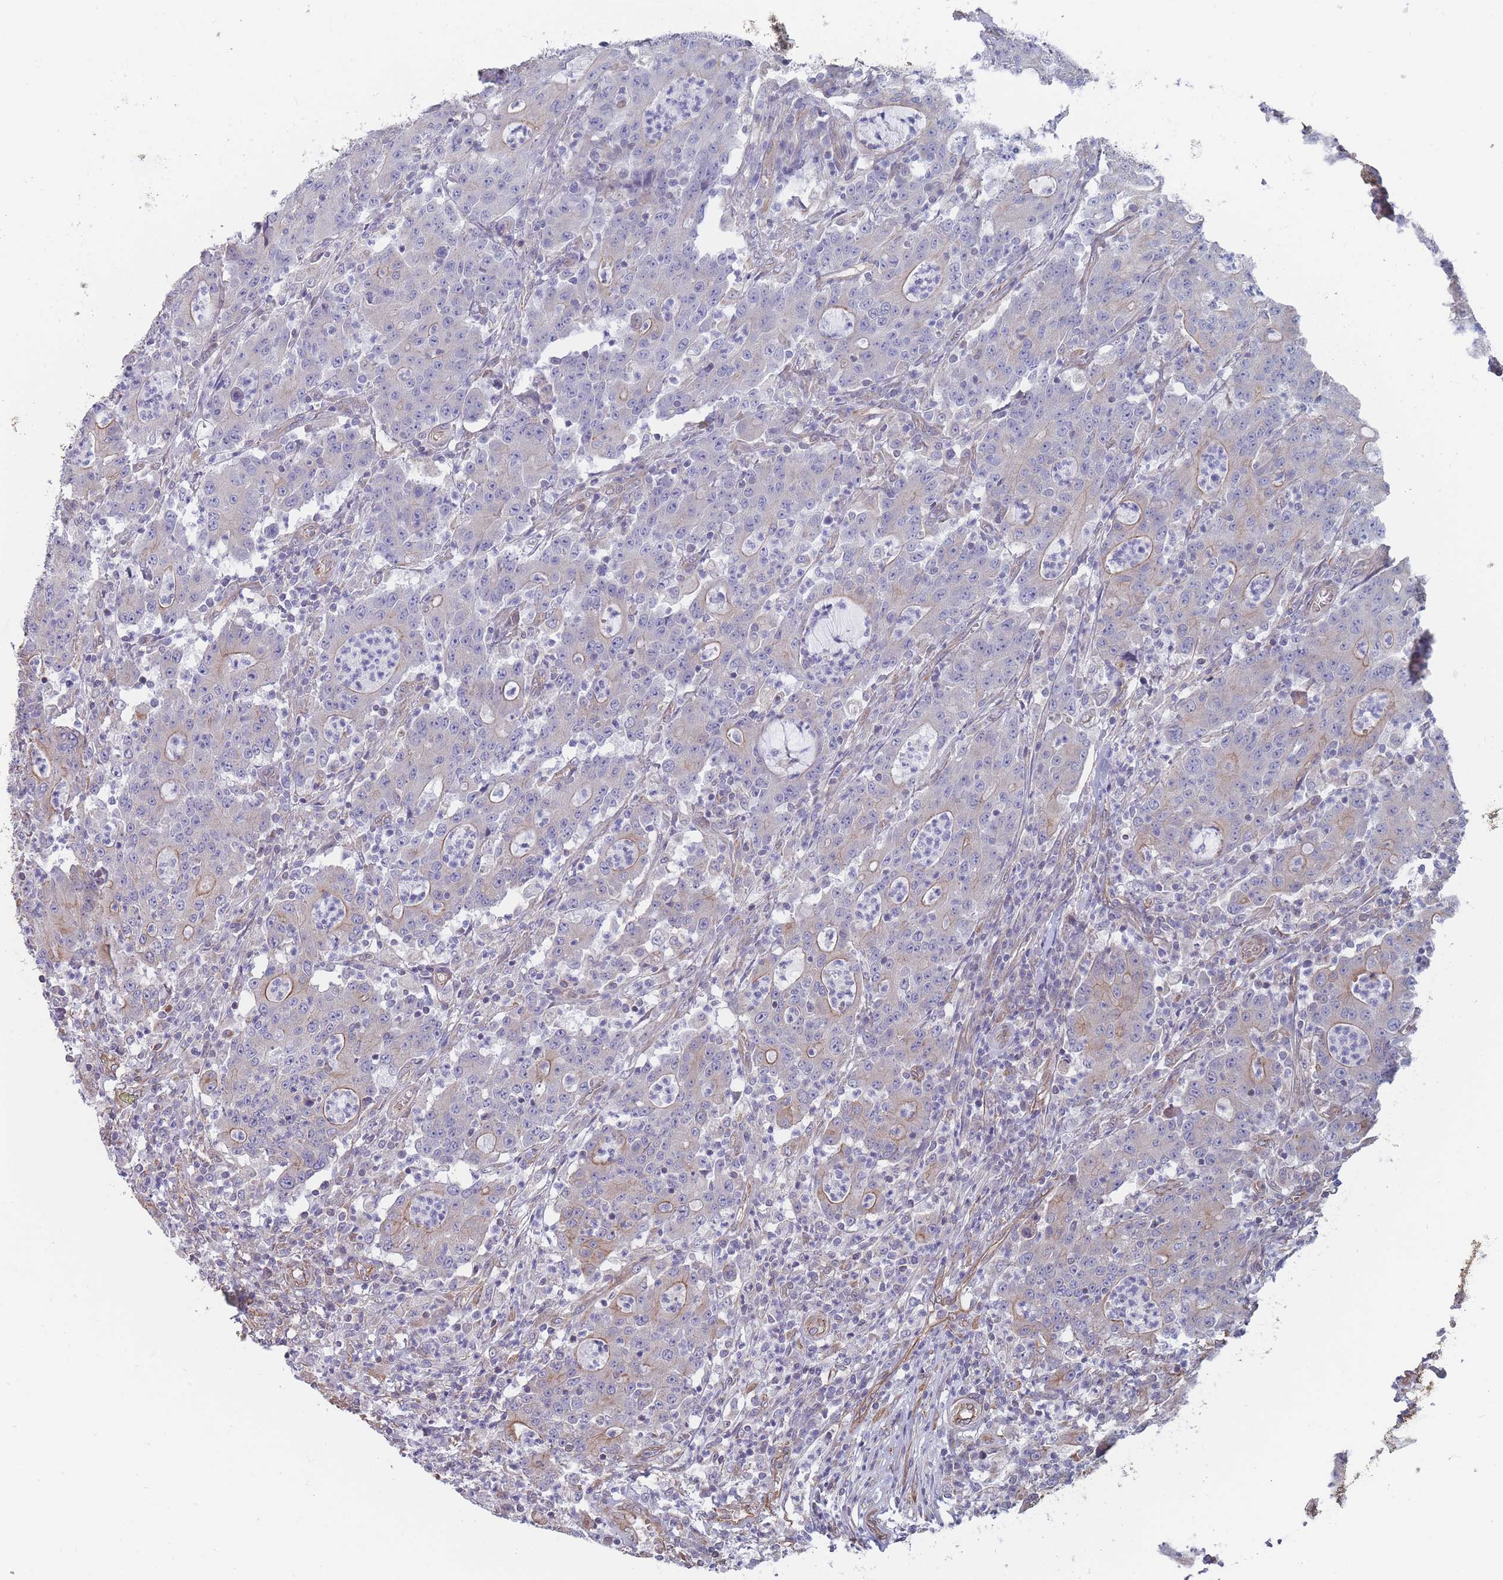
{"staining": {"intensity": "weak", "quantity": "25%-75%", "location": "cytoplasmic/membranous"}, "tissue": "colorectal cancer", "cell_type": "Tumor cells", "image_type": "cancer", "snomed": [{"axis": "morphology", "description": "Adenocarcinoma, NOS"}, {"axis": "topography", "description": "Colon"}], "caption": "An image showing weak cytoplasmic/membranous positivity in about 25%-75% of tumor cells in colorectal cancer, as visualized by brown immunohistochemical staining.", "gene": "SLC1A6", "patient": {"sex": "male", "age": 83}}